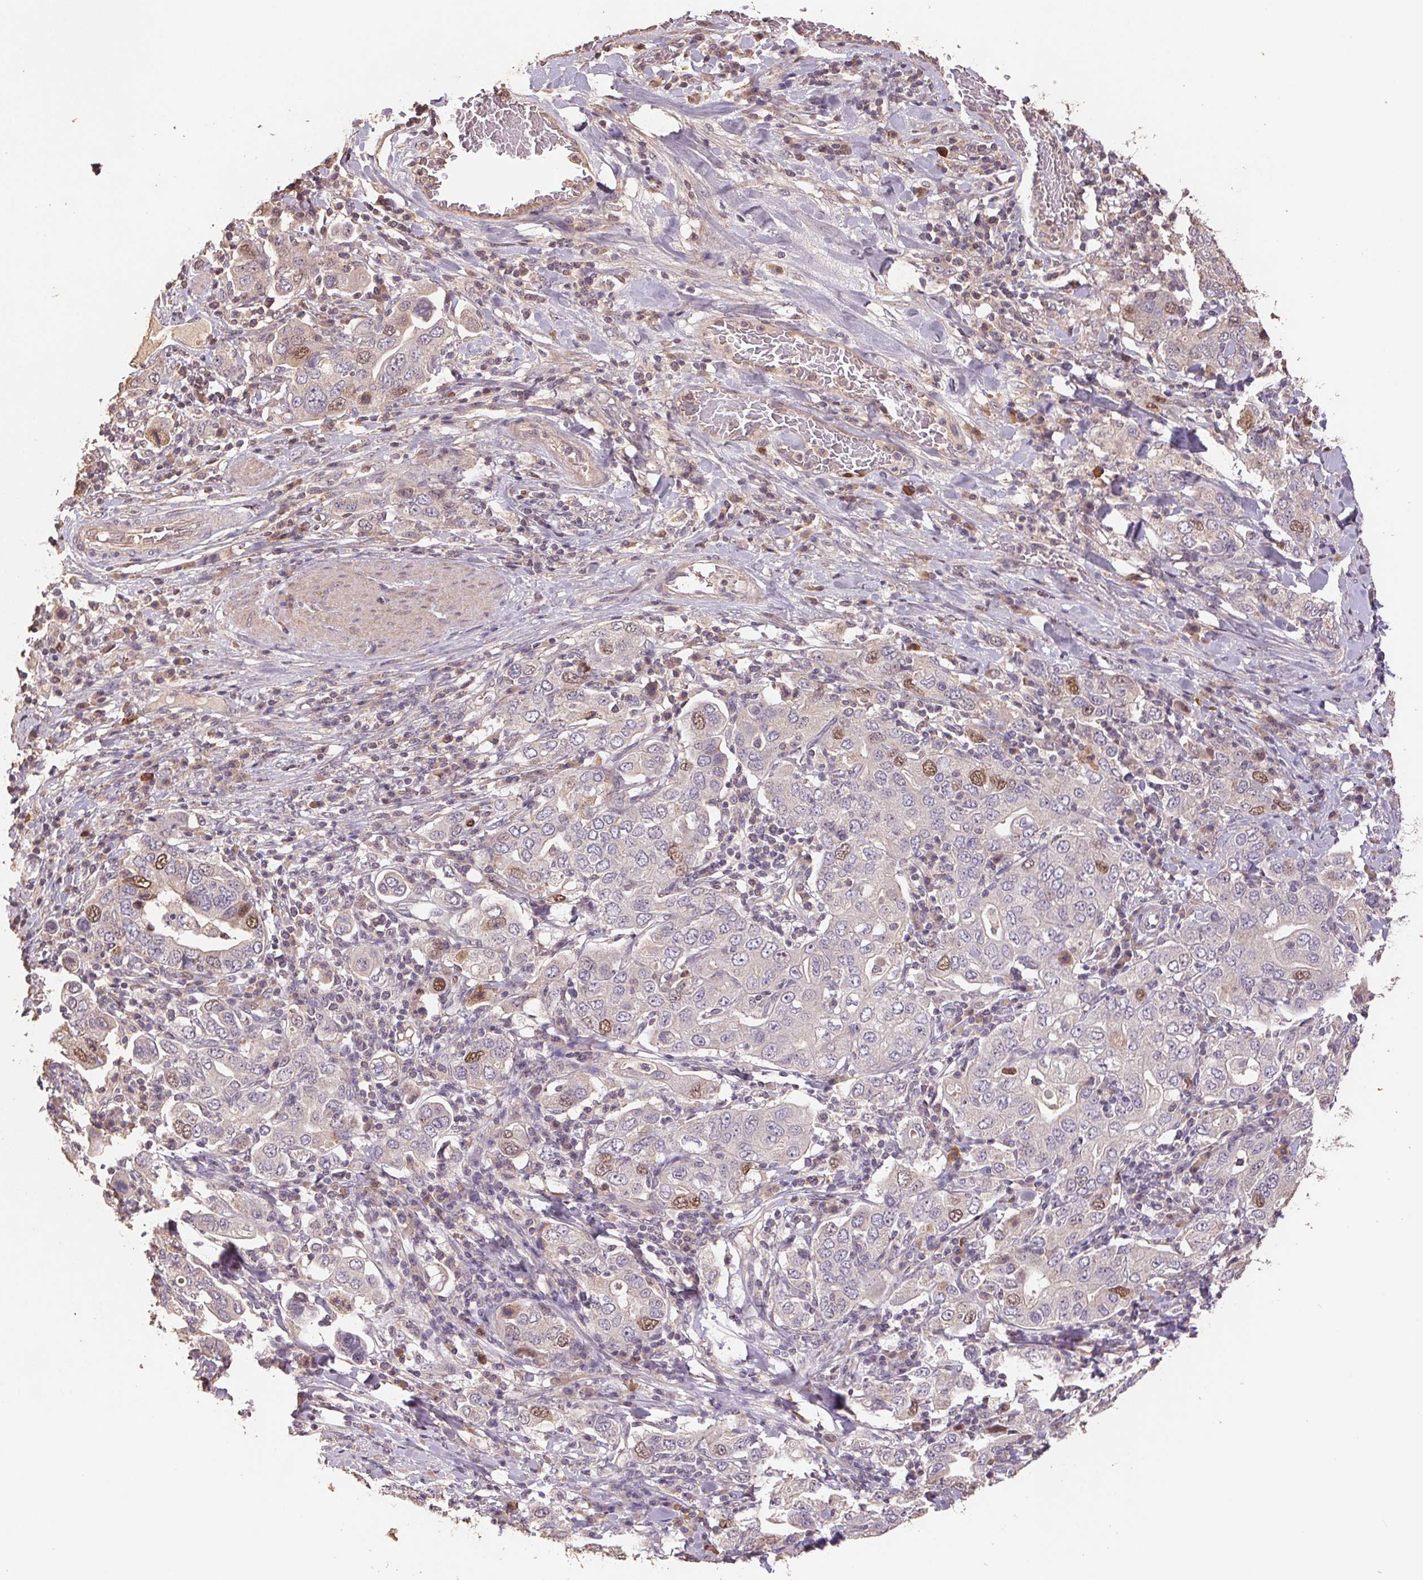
{"staining": {"intensity": "moderate", "quantity": "<25%", "location": "nuclear"}, "tissue": "stomach cancer", "cell_type": "Tumor cells", "image_type": "cancer", "snomed": [{"axis": "morphology", "description": "Adenocarcinoma, NOS"}, {"axis": "topography", "description": "Stomach, upper"}, {"axis": "topography", "description": "Stomach"}], "caption": "A micrograph showing moderate nuclear expression in approximately <25% of tumor cells in stomach cancer (adenocarcinoma), as visualized by brown immunohistochemical staining.", "gene": "CENPF", "patient": {"sex": "male", "age": 62}}